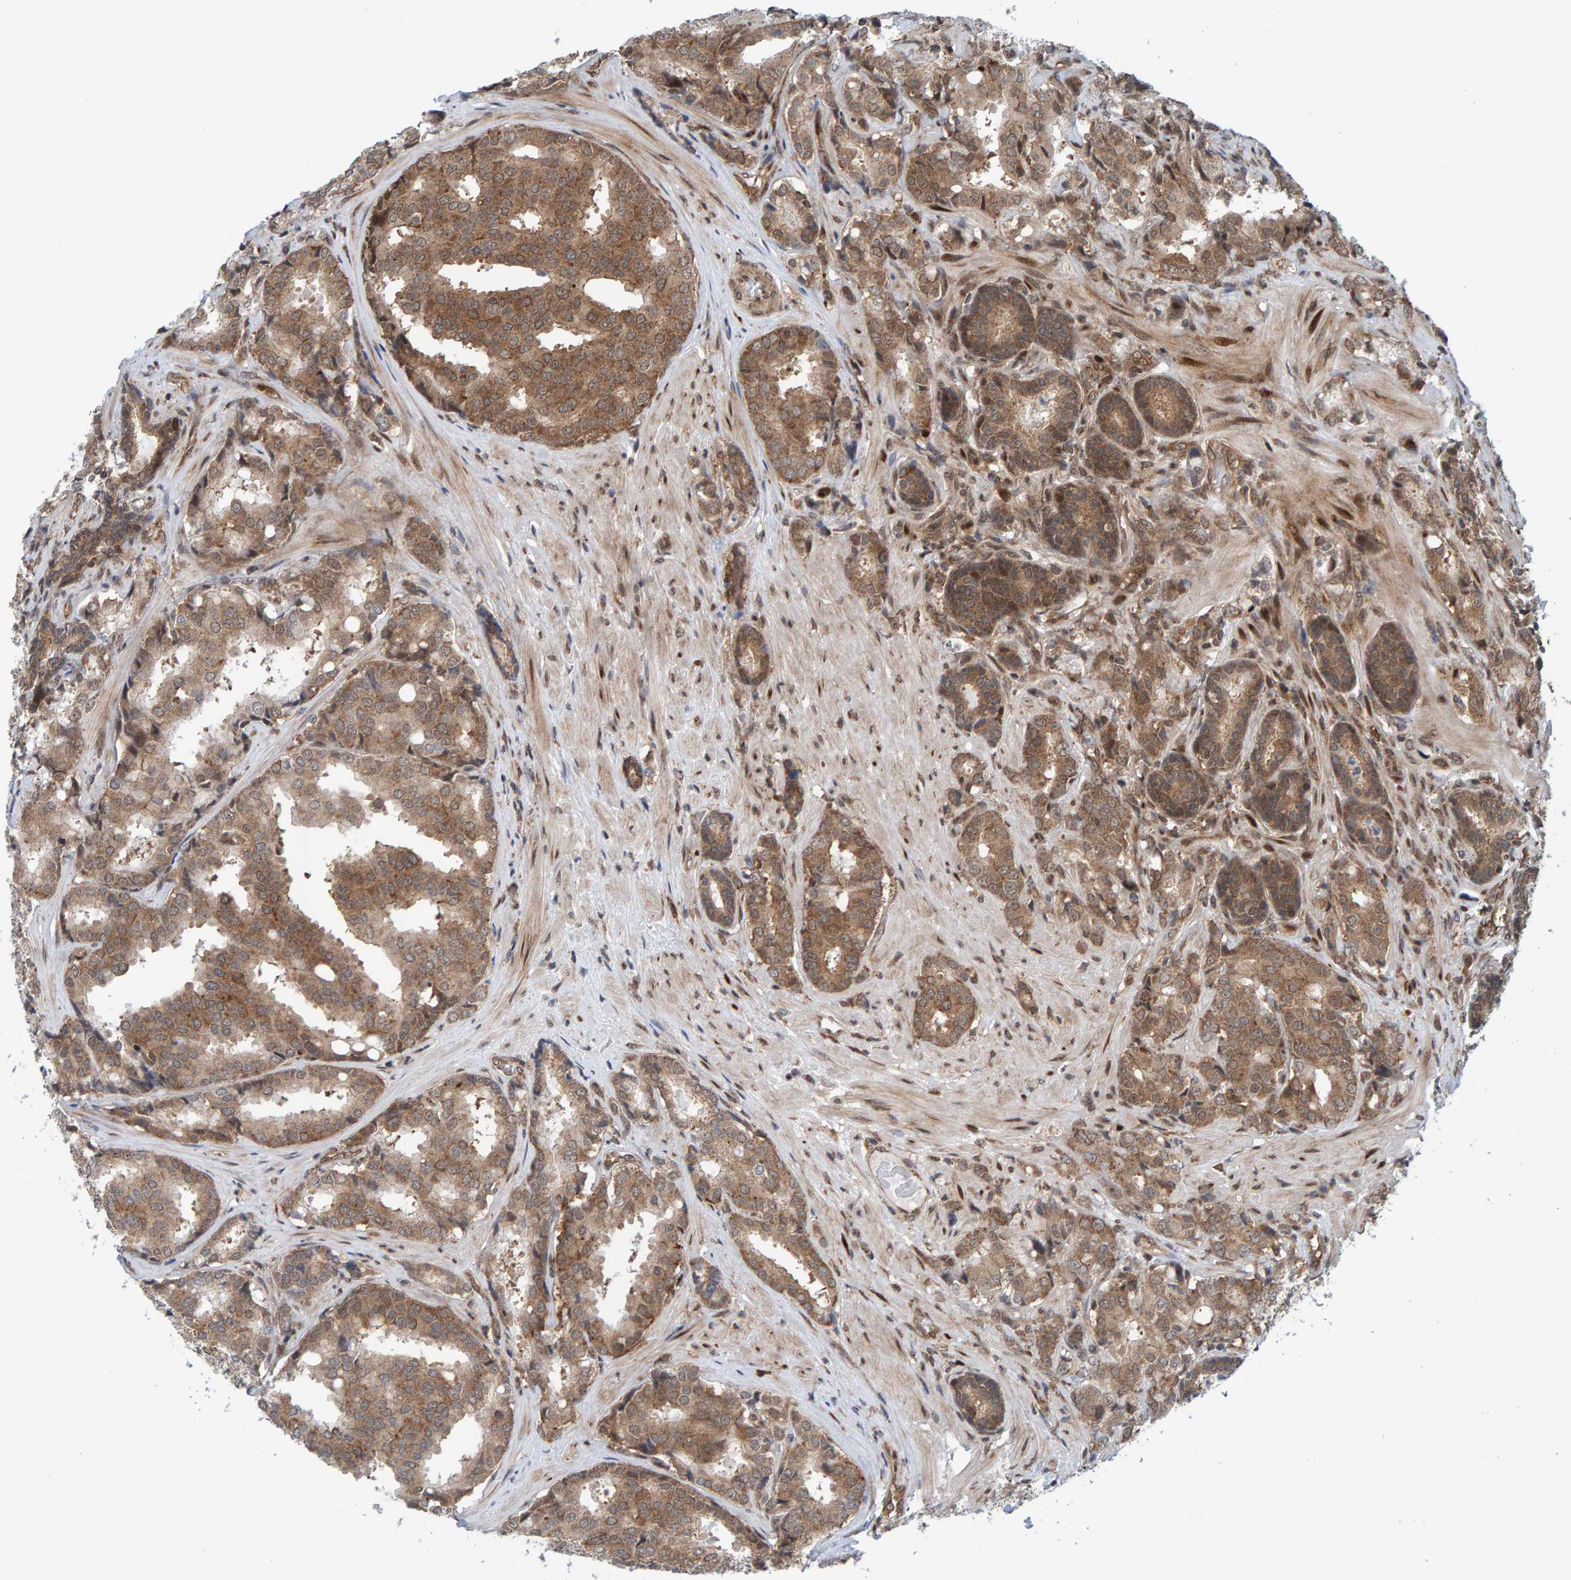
{"staining": {"intensity": "moderate", "quantity": ">75%", "location": "cytoplasmic/membranous"}, "tissue": "prostate cancer", "cell_type": "Tumor cells", "image_type": "cancer", "snomed": [{"axis": "morphology", "description": "Adenocarcinoma, High grade"}, {"axis": "topography", "description": "Prostate"}], "caption": "The immunohistochemical stain labels moderate cytoplasmic/membranous staining in tumor cells of prostate cancer tissue. The staining was performed using DAB to visualize the protein expression in brown, while the nuclei were stained in blue with hematoxylin (Magnification: 20x).", "gene": "ZNF366", "patient": {"sex": "male", "age": 50}}